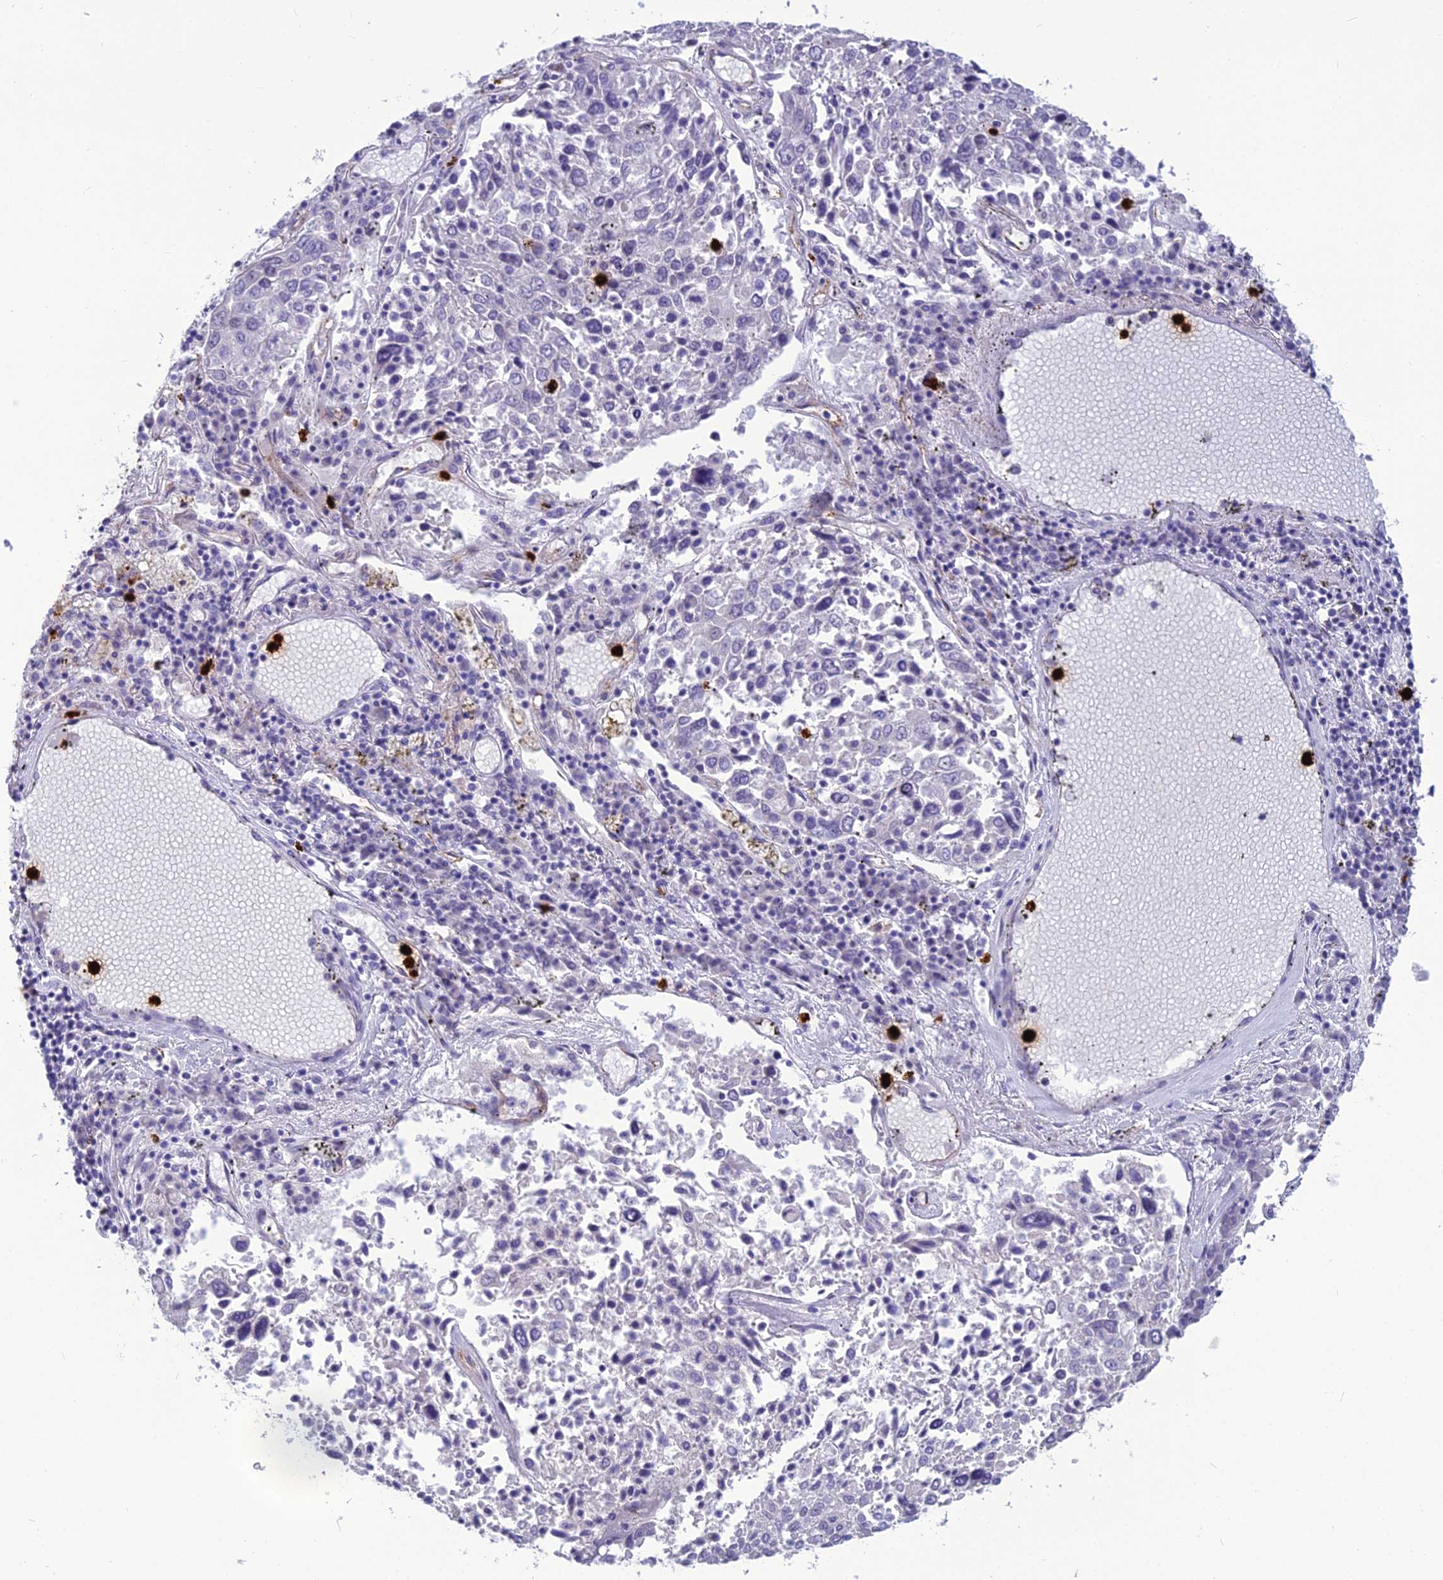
{"staining": {"intensity": "negative", "quantity": "none", "location": "none"}, "tissue": "lung cancer", "cell_type": "Tumor cells", "image_type": "cancer", "snomed": [{"axis": "morphology", "description": "Squamous cell carcinoma, NOS"}, {"axis": "topography", "description": "Lung"}], "caption": "Photomicrograph shows no protein positivity in tumor cells of lung squamous cell carcinoma tissue.", "gene": "BBS7", "patient": {"sex": "male", "age": 65}}